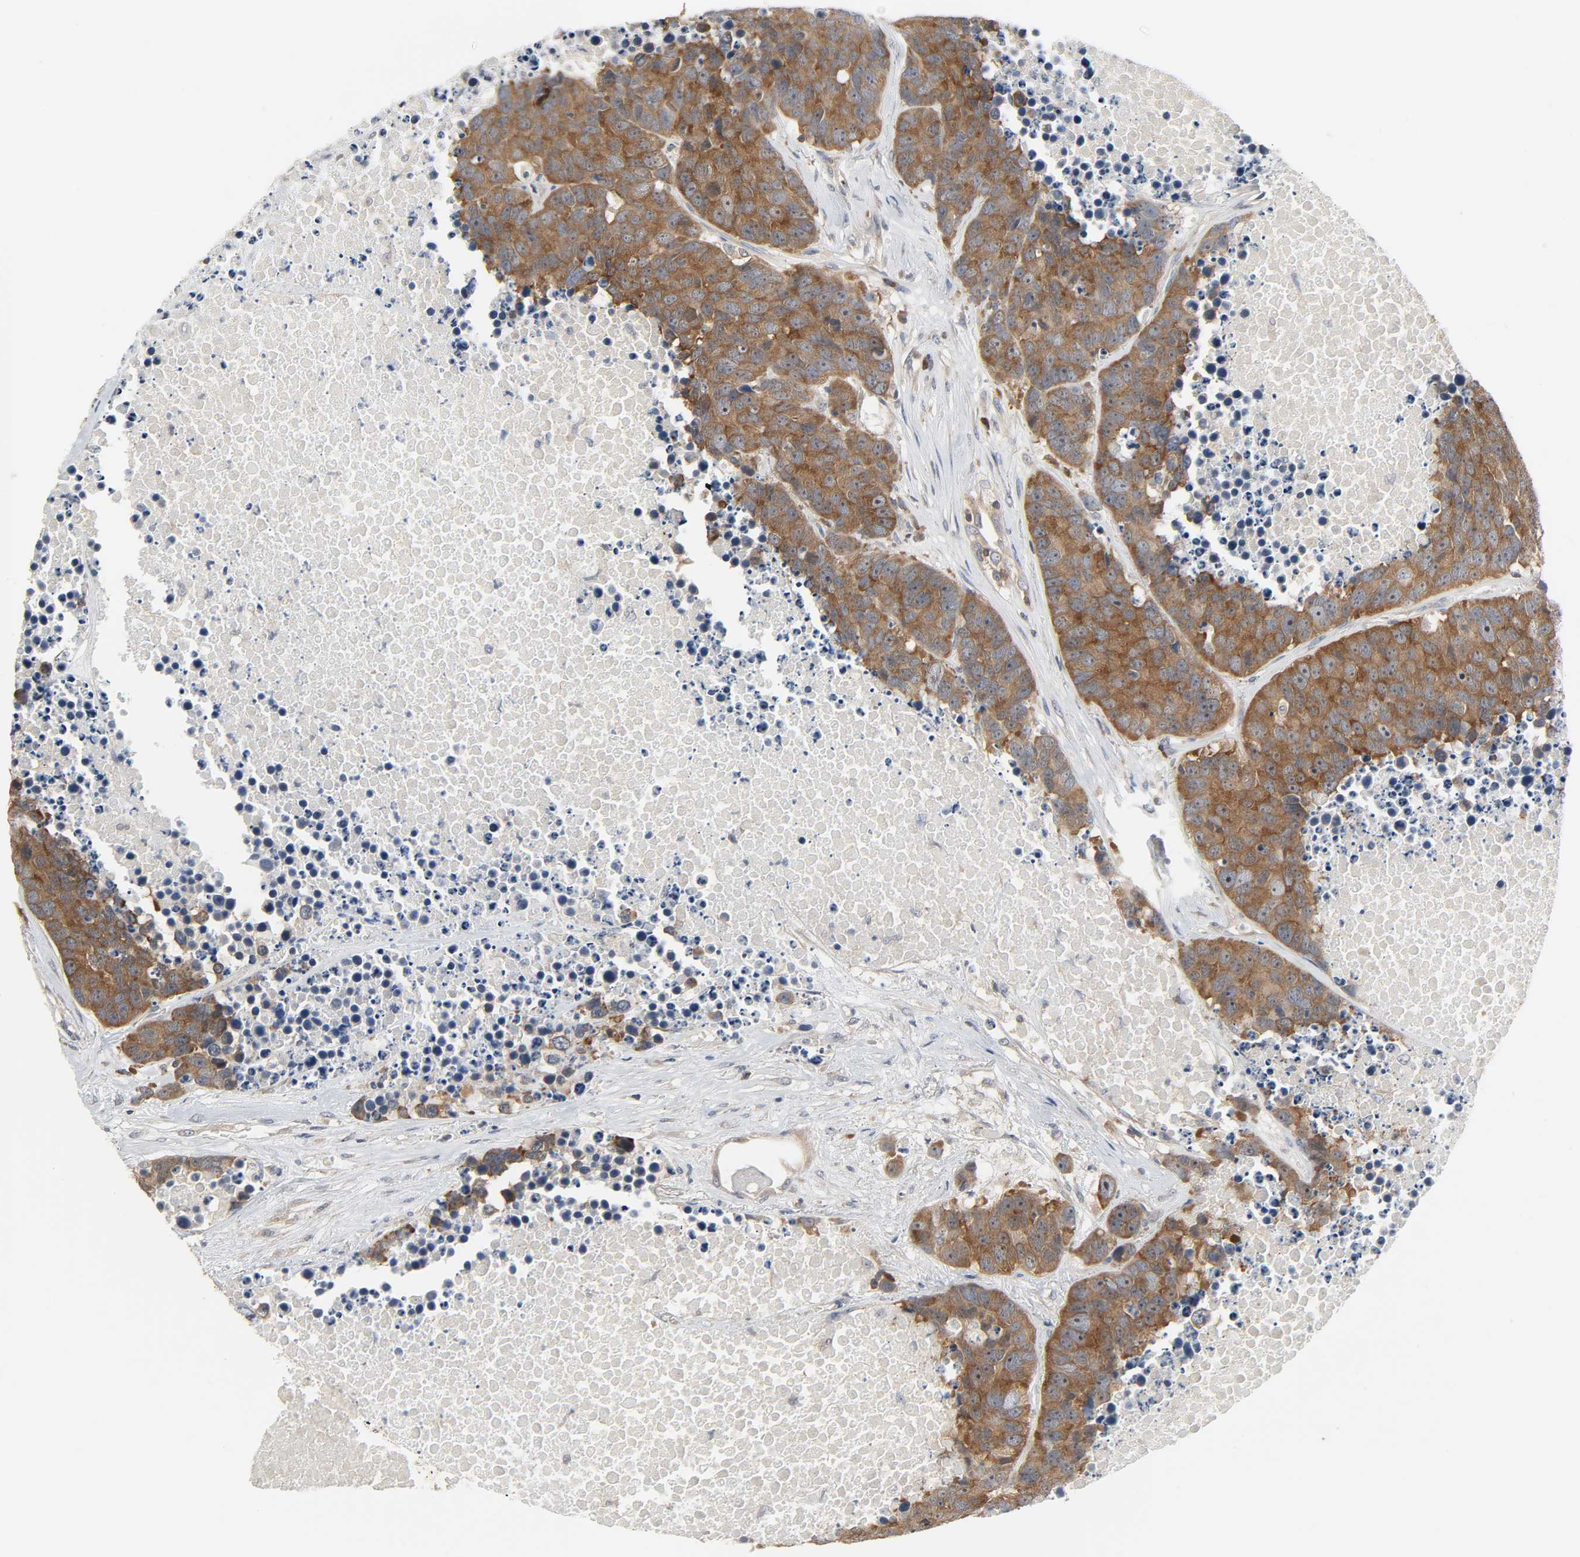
{"staining": {"intensity": "strong", "quantity": ">75%", "location": "cytoplasmic/membranous,nuclear"}, "tissue": "carcinoid", "cell_type": "Tumor cells", "image_type": "cancer", "snomed": [{"axis": "morphology", "description": "Carcinoid, malignant, NOS"}, {"axis": "topography", "description": "Lung"}], "caption": "Carcinoid stained with a protein marker exhibits strong staining in tumor cells.", "gene": "PLEKHA2", "patient": {"sex": "male", "age": 60}}